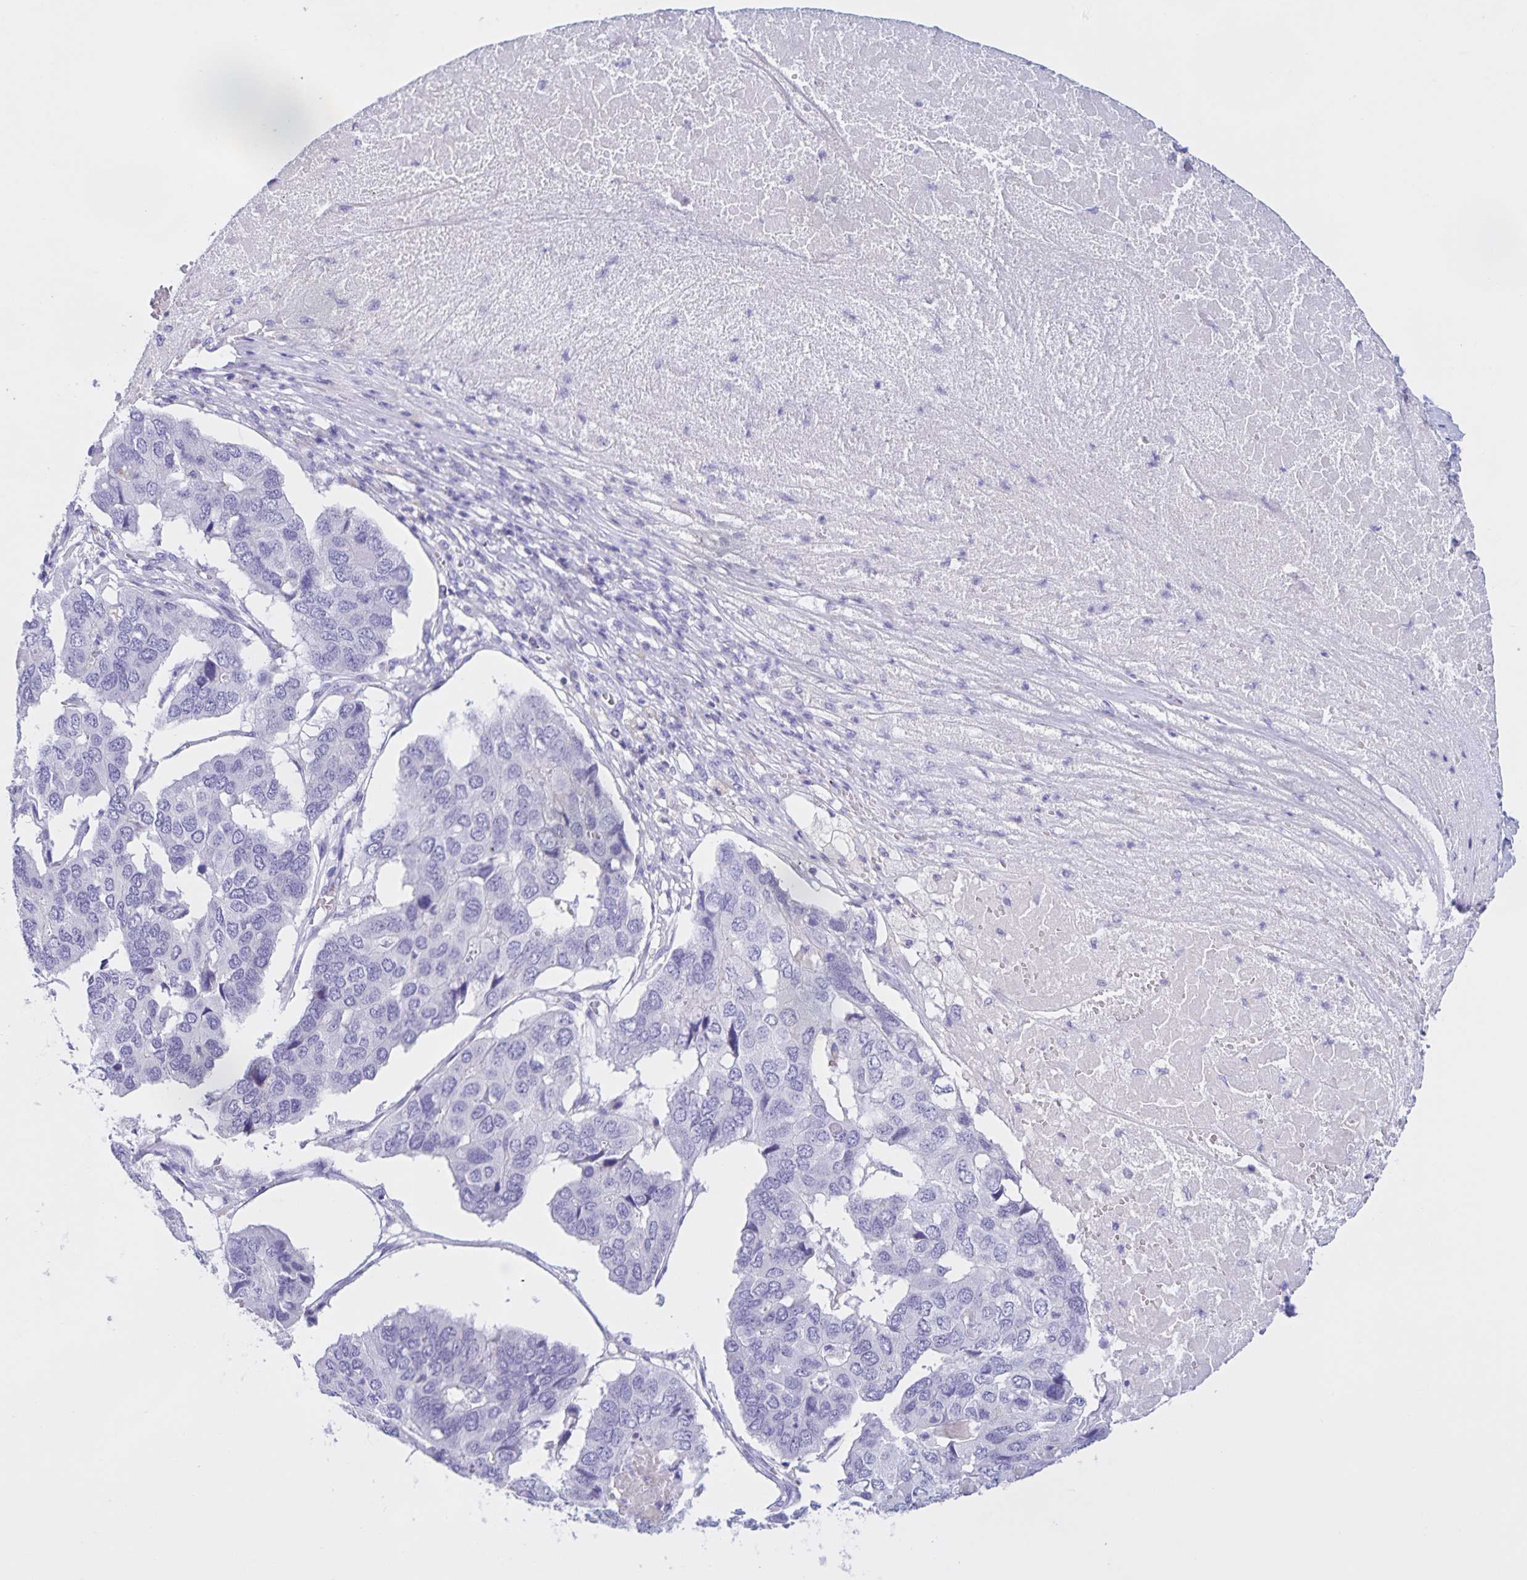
{"staining": {"intensity": "negative", "quantity": "none", "location": "none"}, "tissue": "pancreatic cancer", "cell_type": "Tumor cells", "image_type": "cancer", "snomed": [{"axis": "morphology", "description": "Adenocarcinoma, NOS"}, {"axis": "topography", "description": "Pancreas"}], "caption": "Adenocarcinoma (pancreatic) stained for a protein using immunohistochemistry demonstrates no staining tumor cells.", "gene": "CATSPER4", "patient": {"sex": "male", "age": 50}}